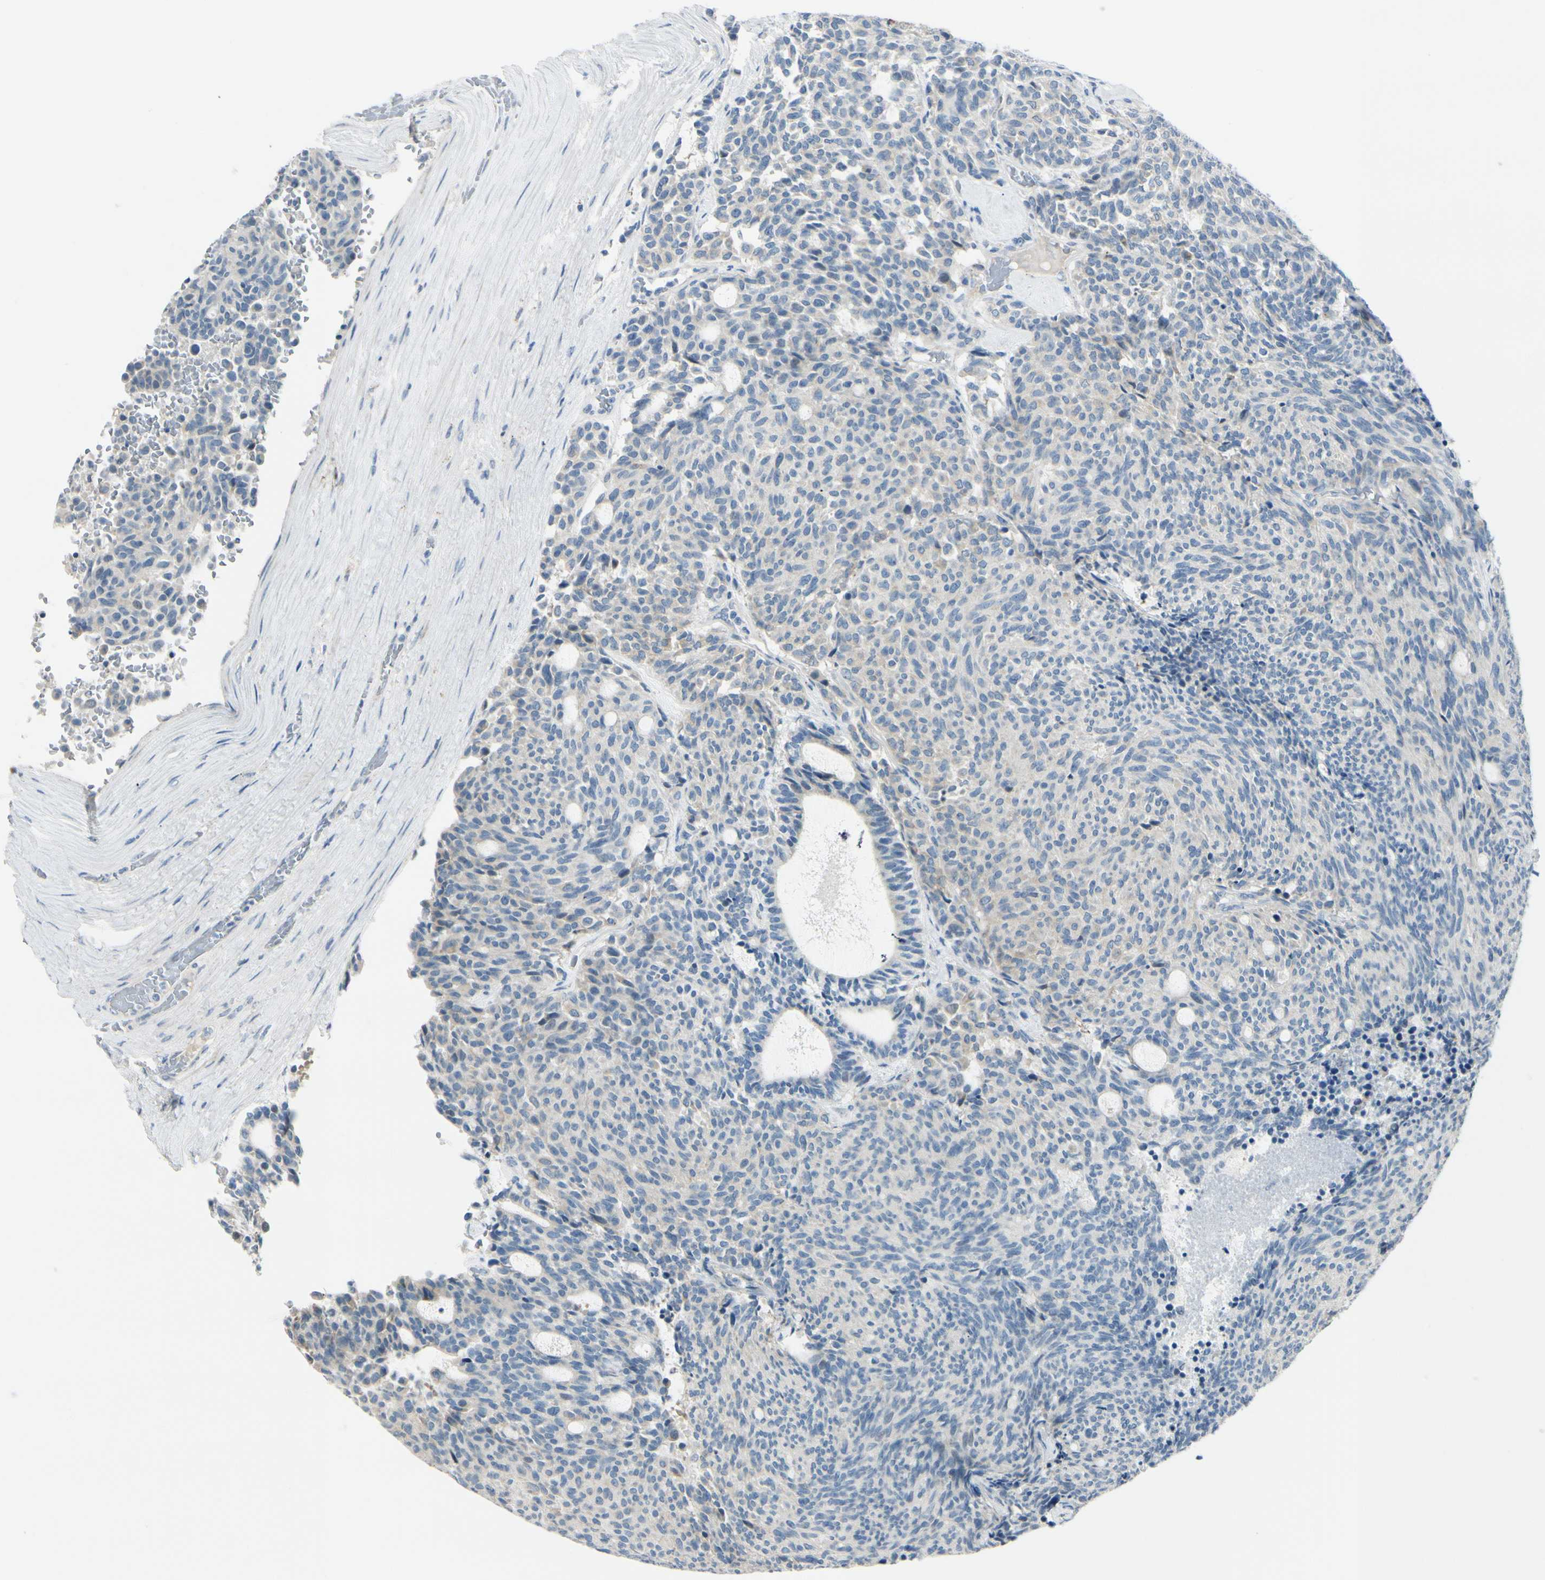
{"staining": {"intensity": "negative", "quantity": "none", "location": "none"}, "tissue": "carcinoid", "cell_type": "Tumor cells", "image_type": "cancer", "snomed": [{"axis": "morphology", "description": "Carcinoid, malignant, NOS"}, {"axis": "topography", "description": "Pancreas"}], "caption": "IHC photomicrograph of neoplastic tissue: human carcinoid (malignant) stained with DAB displays no significant protein expression in tumor cells.", "gene": "GALNT5", "patient": {"sex": "female", "age": 54}}